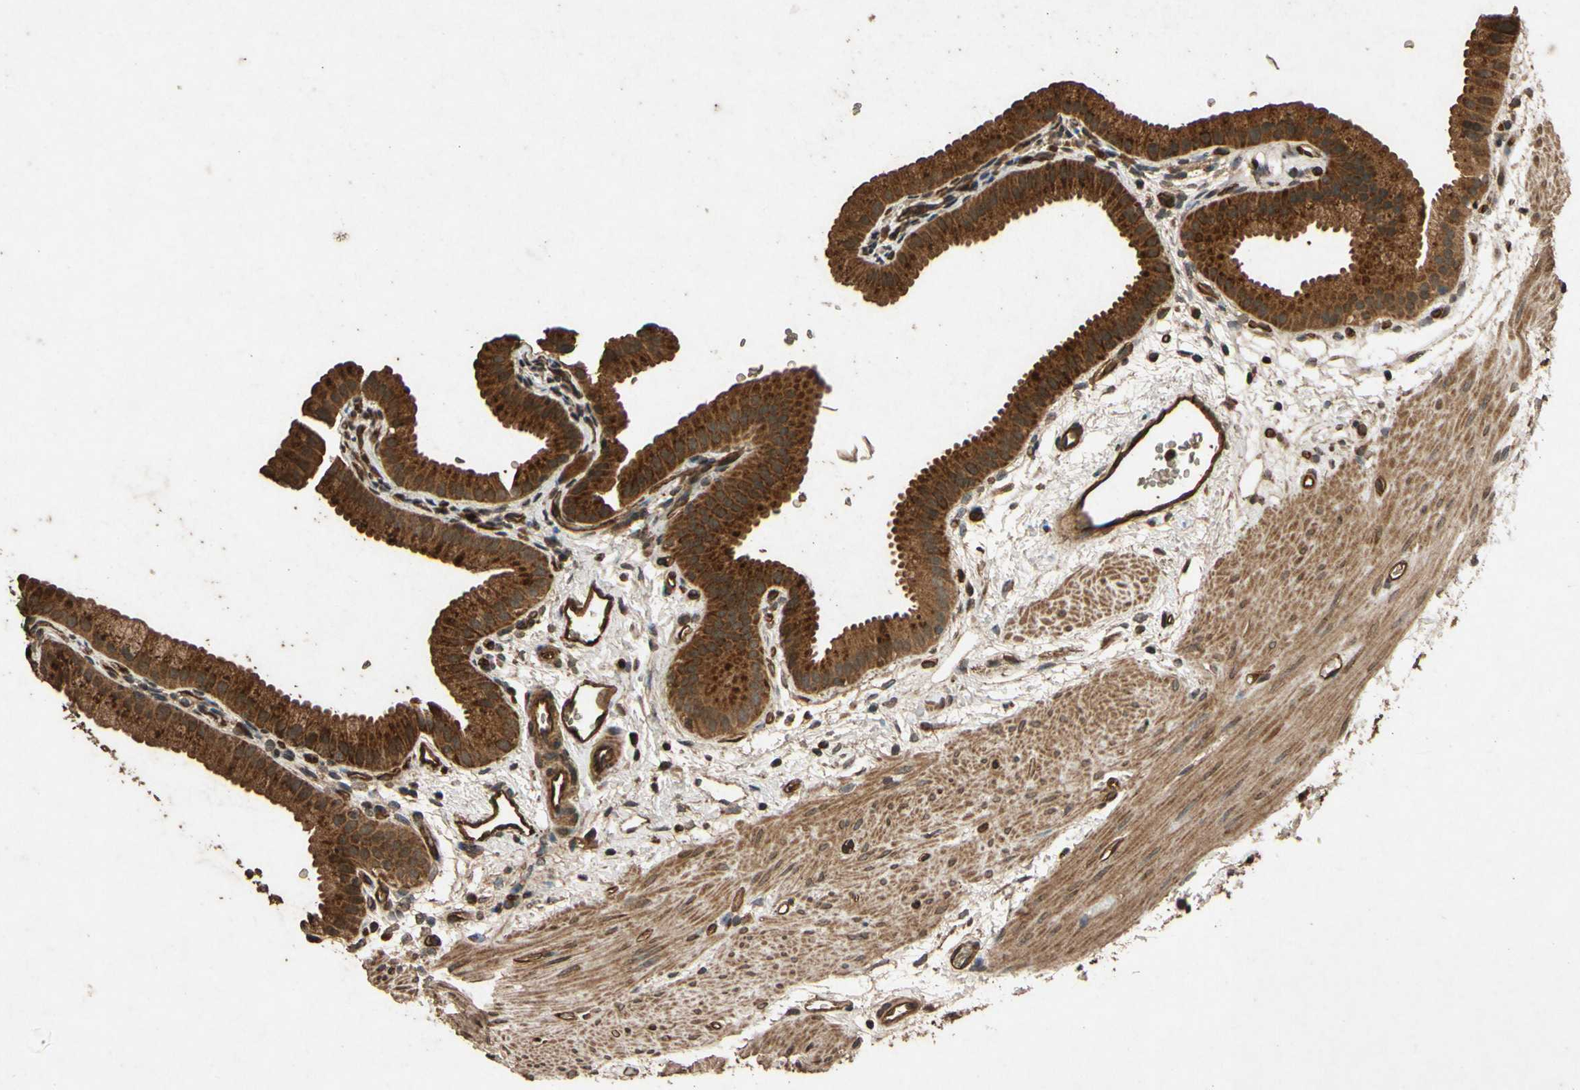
{"staining": {"intensity": "strong", "quantity": ">75%", "location": "cytoplasmic/membranous"}, "tissue": "gallbladder", "cell_type": "Glandular cells", "image_type": "normal", "snomed": [{"axis": "morphology", "description": "Normal tissue, NOS"}, {"axis": "topography", "description": "Gallbladder"}], "caption": "Protein staining by immunohistochemistry (IHC) reveals strong cytoplasmic/membranous staining in approximately >75% of glandular cells in benign gallbladder.", "gene": "TXN2", "patient": {"sex": "female", "age": 64}}